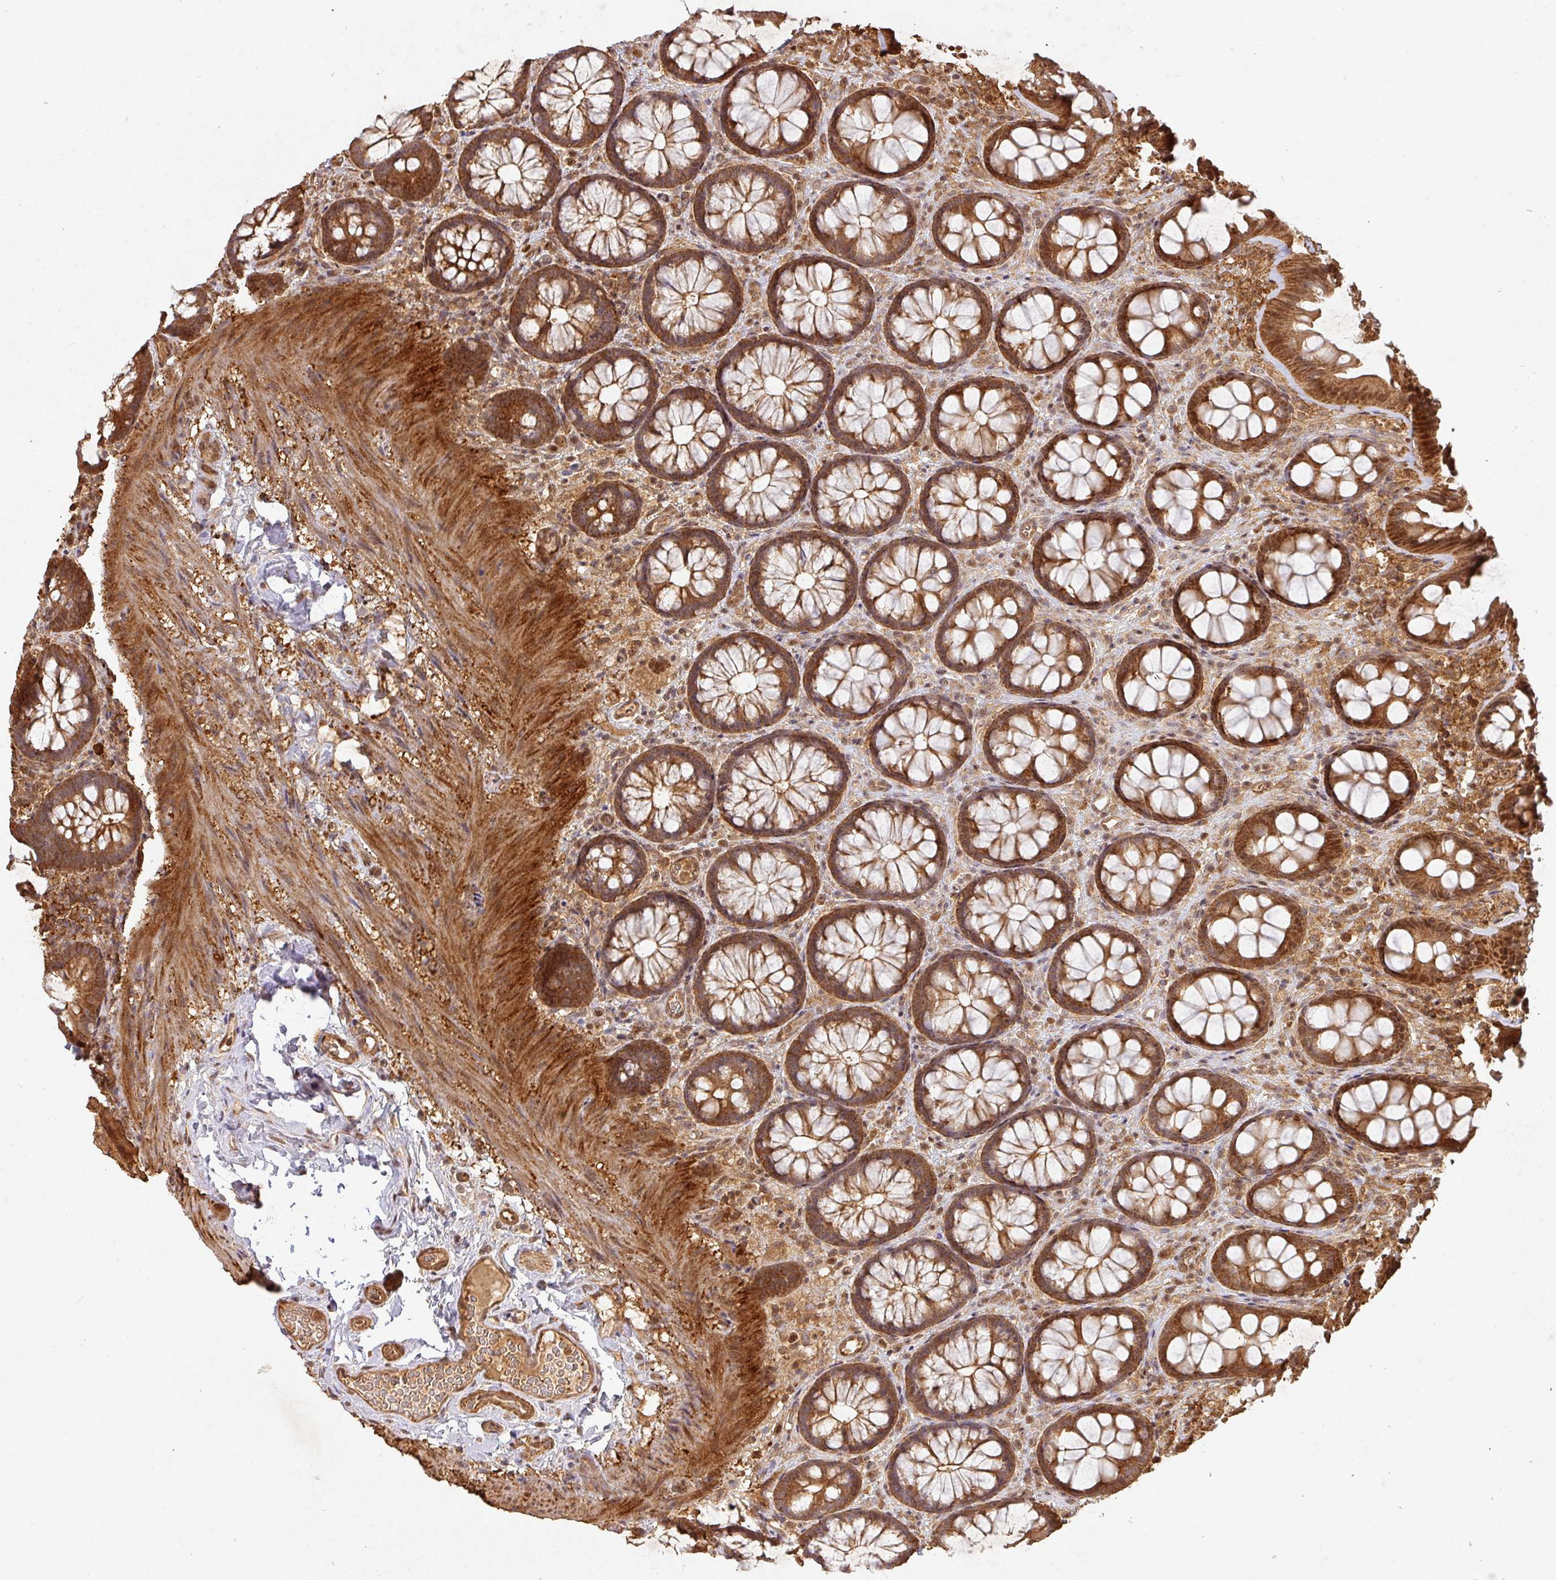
{"staining": {"intensity": "moderate", "quantity": ">75%", "location": "cytoplasmic/membranous"}, "tissue": "colon", "cell_type": "Endothelial cells", "image_type": "normal", "snomed": [{"axis": "morphology", "description": "Normal tissue, NOS"}, {"axis": "topography", "description": "Colon"}], "caption": "Protein expression by immunohistochemistry (IHC) shows moderate cytoplasmic/membranous staining in about >75% of endothelial cells in benign colon. (DAB (3,3'-diaminobenzidine) = brown stain, brightfield microscopy at high magnification).", "gene": "ZNF322", "patient": {"sex": "male", "age": 46}}